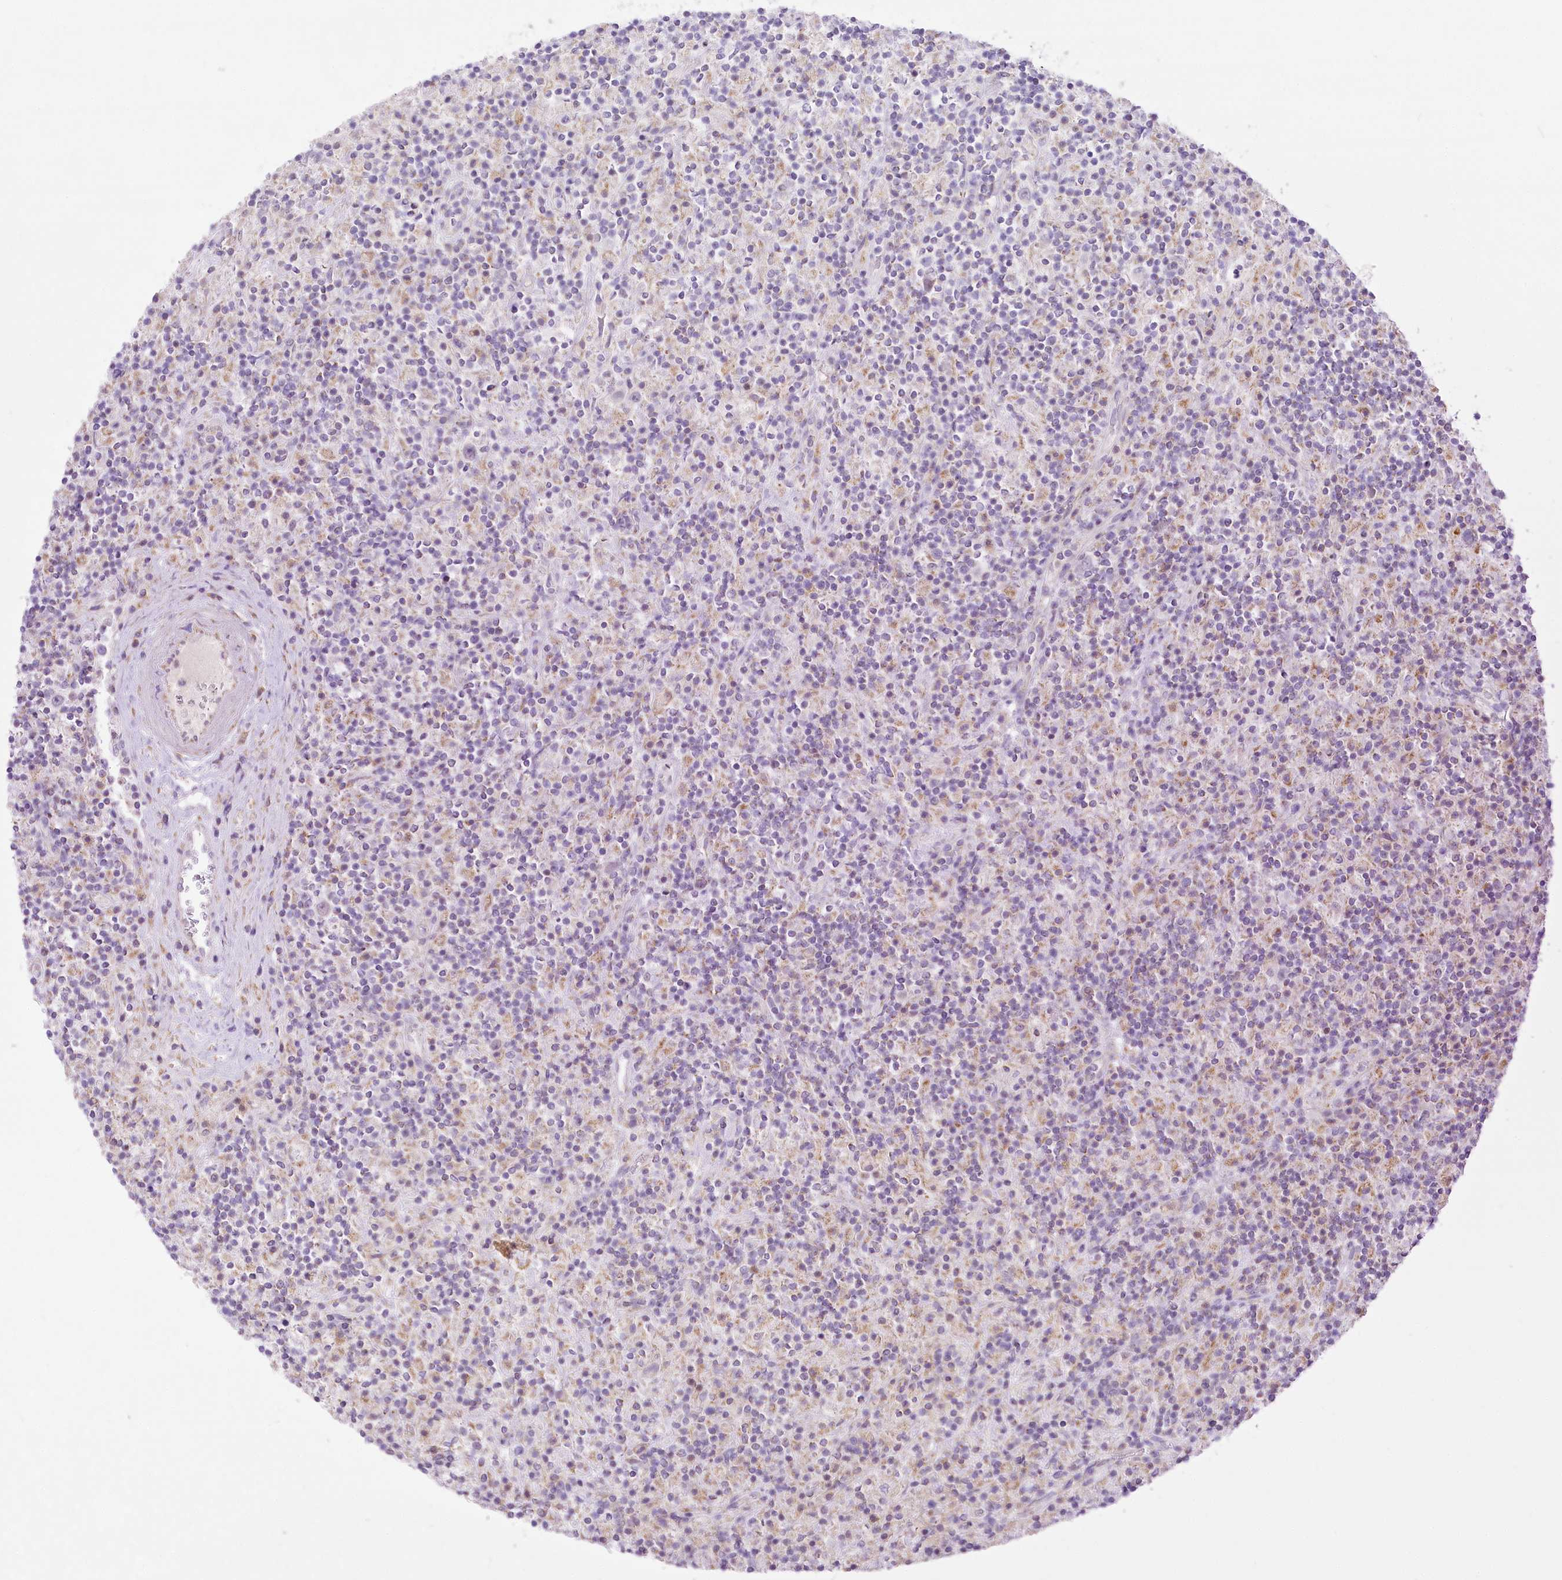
{"staining": {"intensity": "negative", "quantity": "none", "location": "none"}, "tissue": "lymphoma", "cell_type": "Tumor cells", "image_type": "cancer", "snomed": [{"axis": "morphology", "description": "Hodgkin's disease, NOS"}, {"axis": "topography", "description": "Lymph node"}], "caption": "Immunohistochemistry of human lymphoma displays no expression in tumor cells. Brightfield microscopy of immunohistochemistry stained with DAB (3,3'-diaminobenzidine) (brown) and hematoxylin (blue), captured at high magnification.", "gene": "CCDC30", "patient": {"sex": "male", "age": 70}}